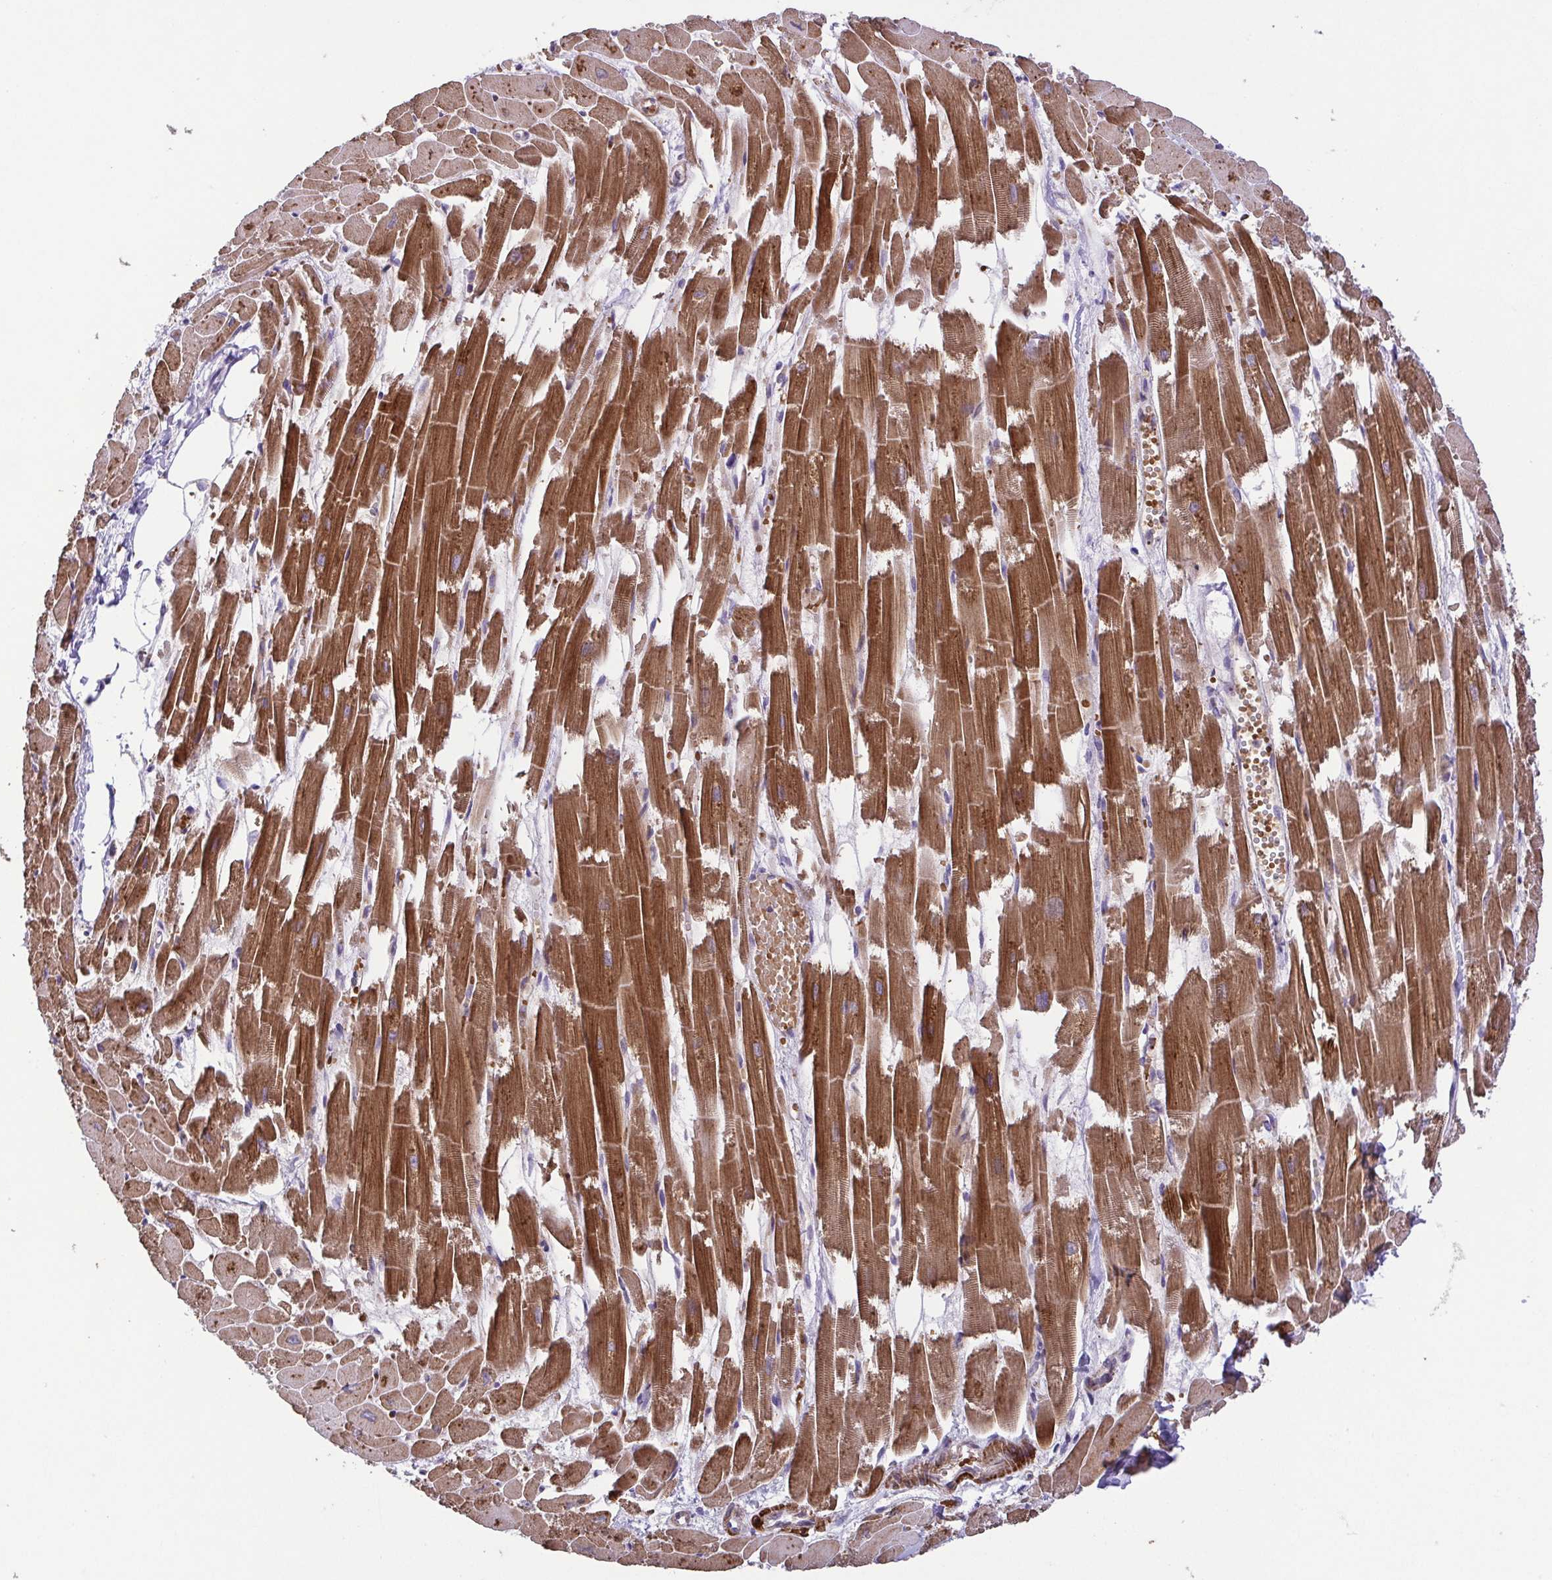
{"staining": {"intensity": "strong", "quantity": ">75%", "location": "cytoplasmic/membranous"}, "tissue": "heart muscle", "cell_type": "Cardiomyocytes", "image_type": "normal", "snomed": [{"axis": "morphology", "description": "Normal tissue, NOS"}, {"axis": "topography", "description": "Heart"}], "caption": "DAB immunohistochemical staining of unremarkable human heart muscle exhibits strong cytoplasmic/membranous protein positivity in approximately >75% of cardiomyocytes.", "gene": "IDE", "patient": {"sex": "female", "age": 52}}